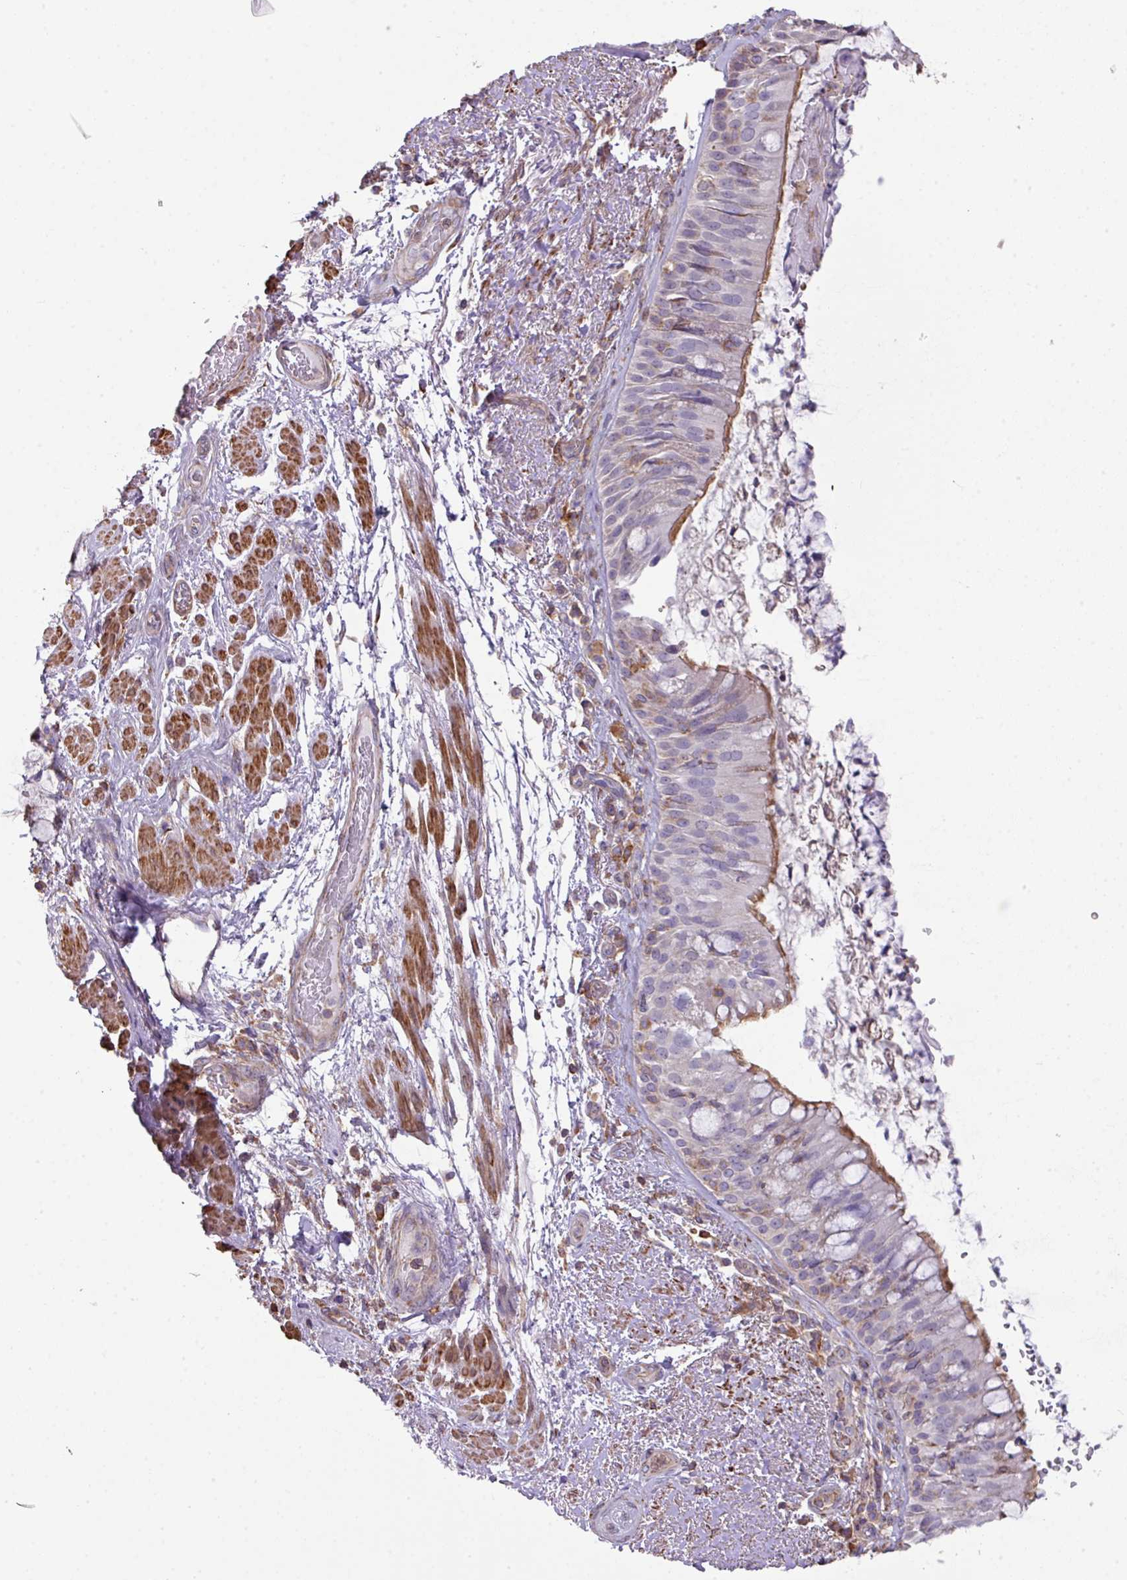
{"staining": {"intensity": "moderate", "quantity": "<25%", "location": "cytoplasmic/membranous"}, "tissue": "bronchus", "cell_type": "Respiratory epithelial cells", "image_type": "normal", "snomed": [{"axis": "morphology", "description": "Normal tissue, NOS"}, {"axis": "topography", "description": "Cartilage tissue"}, {"axis": "topography", "description": "Bronchus"}], "caption": "A histopathology image of human bronchus stained for a protein demonstrates moderate cytoplasmic/membranous brown staining in respiratory epithelial cells.", "gene": "LRRC41", "patient": {"sex": "male", "age": 63}}